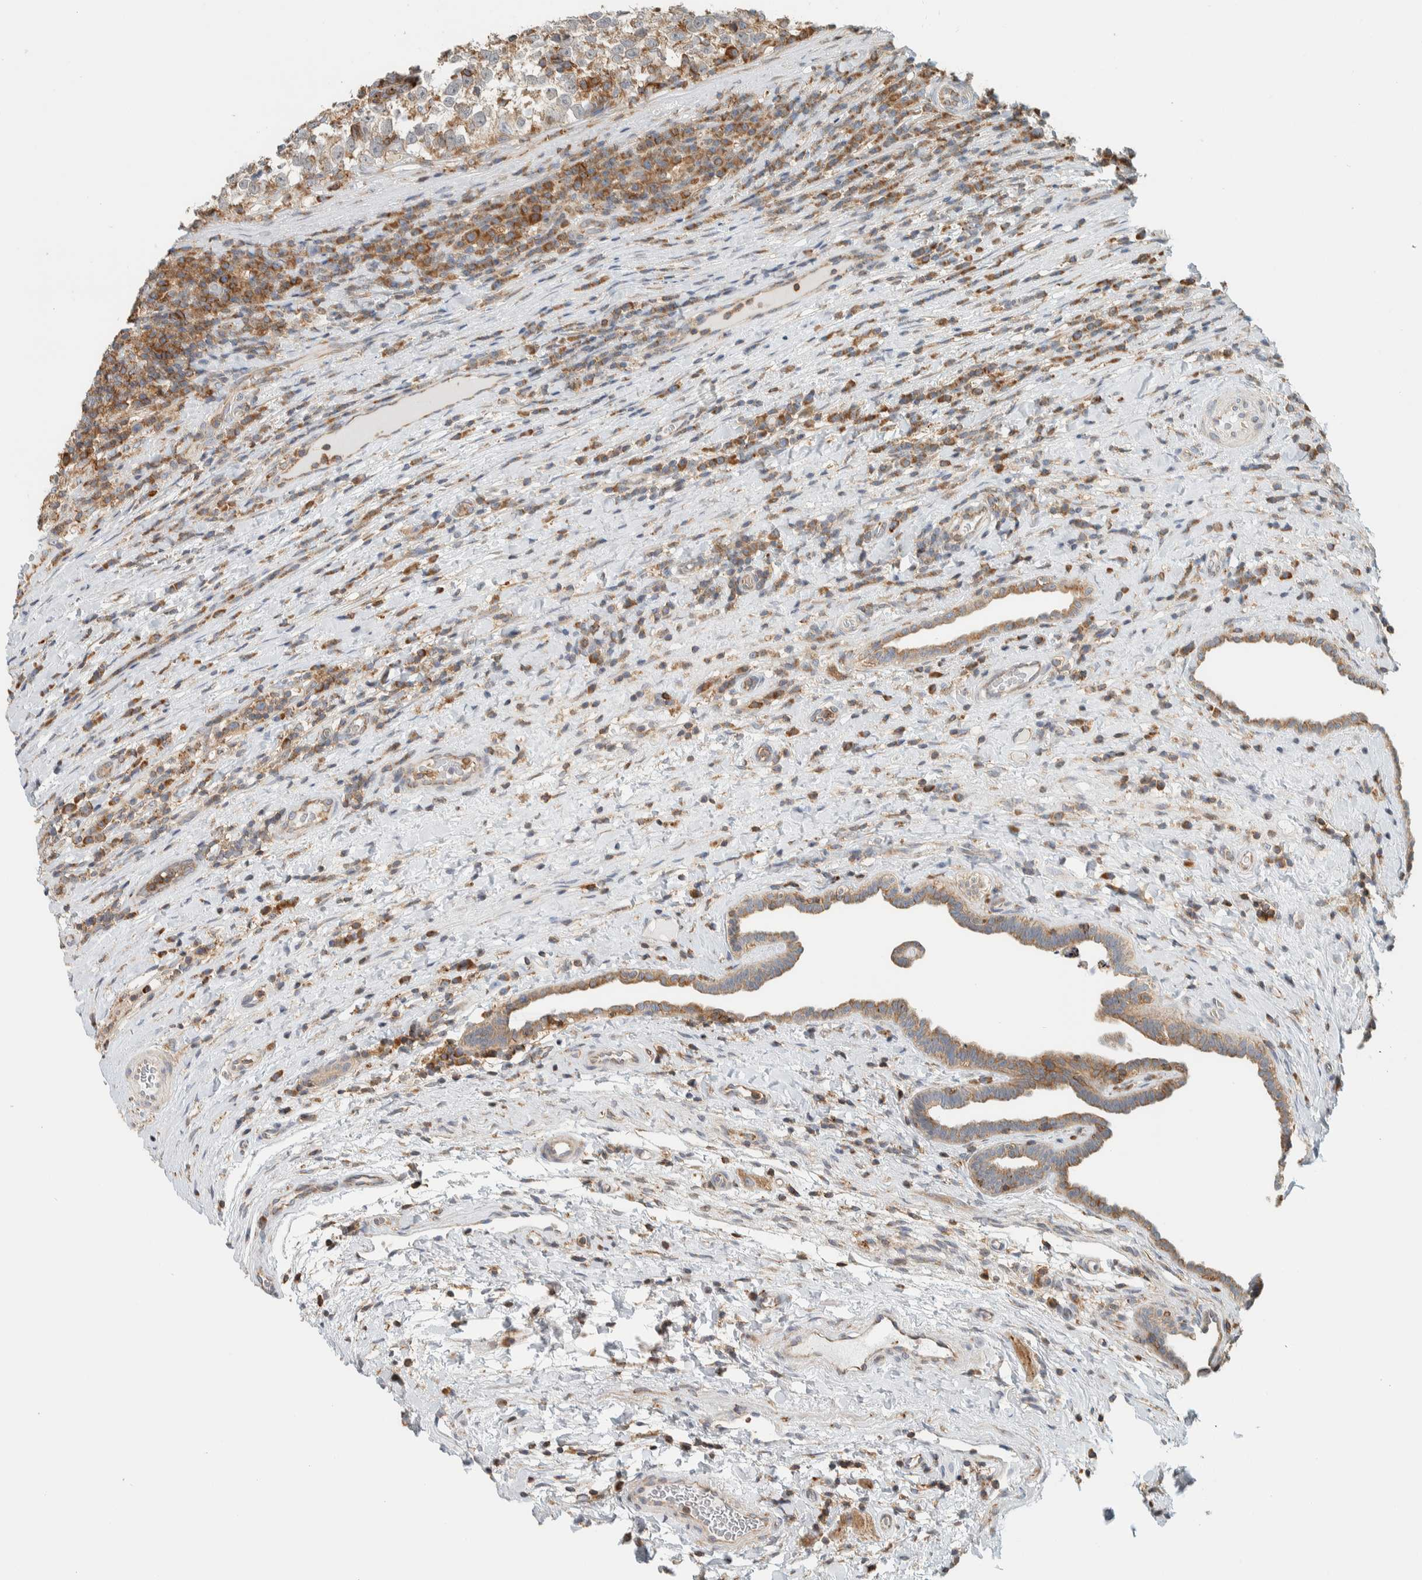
{"staining": {"intensity": "weak", "quantity": "25%-75%", "location": "cytoplasmic/membranous"}, "tissue": "testis cancer", "cell_type": "Tumor cells", "image_type": "cancer", "snomed": [{"axis": "morphology", "description": "Normal tissue, NOS"}, {"axis": "morphology", "description": "Seminoma, NOS"}, {"axis": "topography", "description": "Testis"}], "caption": "Protein staining displays weak cytoplasmic/membranous expression in about 25%-75% of tumor cells in testis cancer. (brown staining indicates protein expression, while blue staining denotes nuclei).", "gene": "CCDC57", "patient": {"sex": "male", "age": 43}}